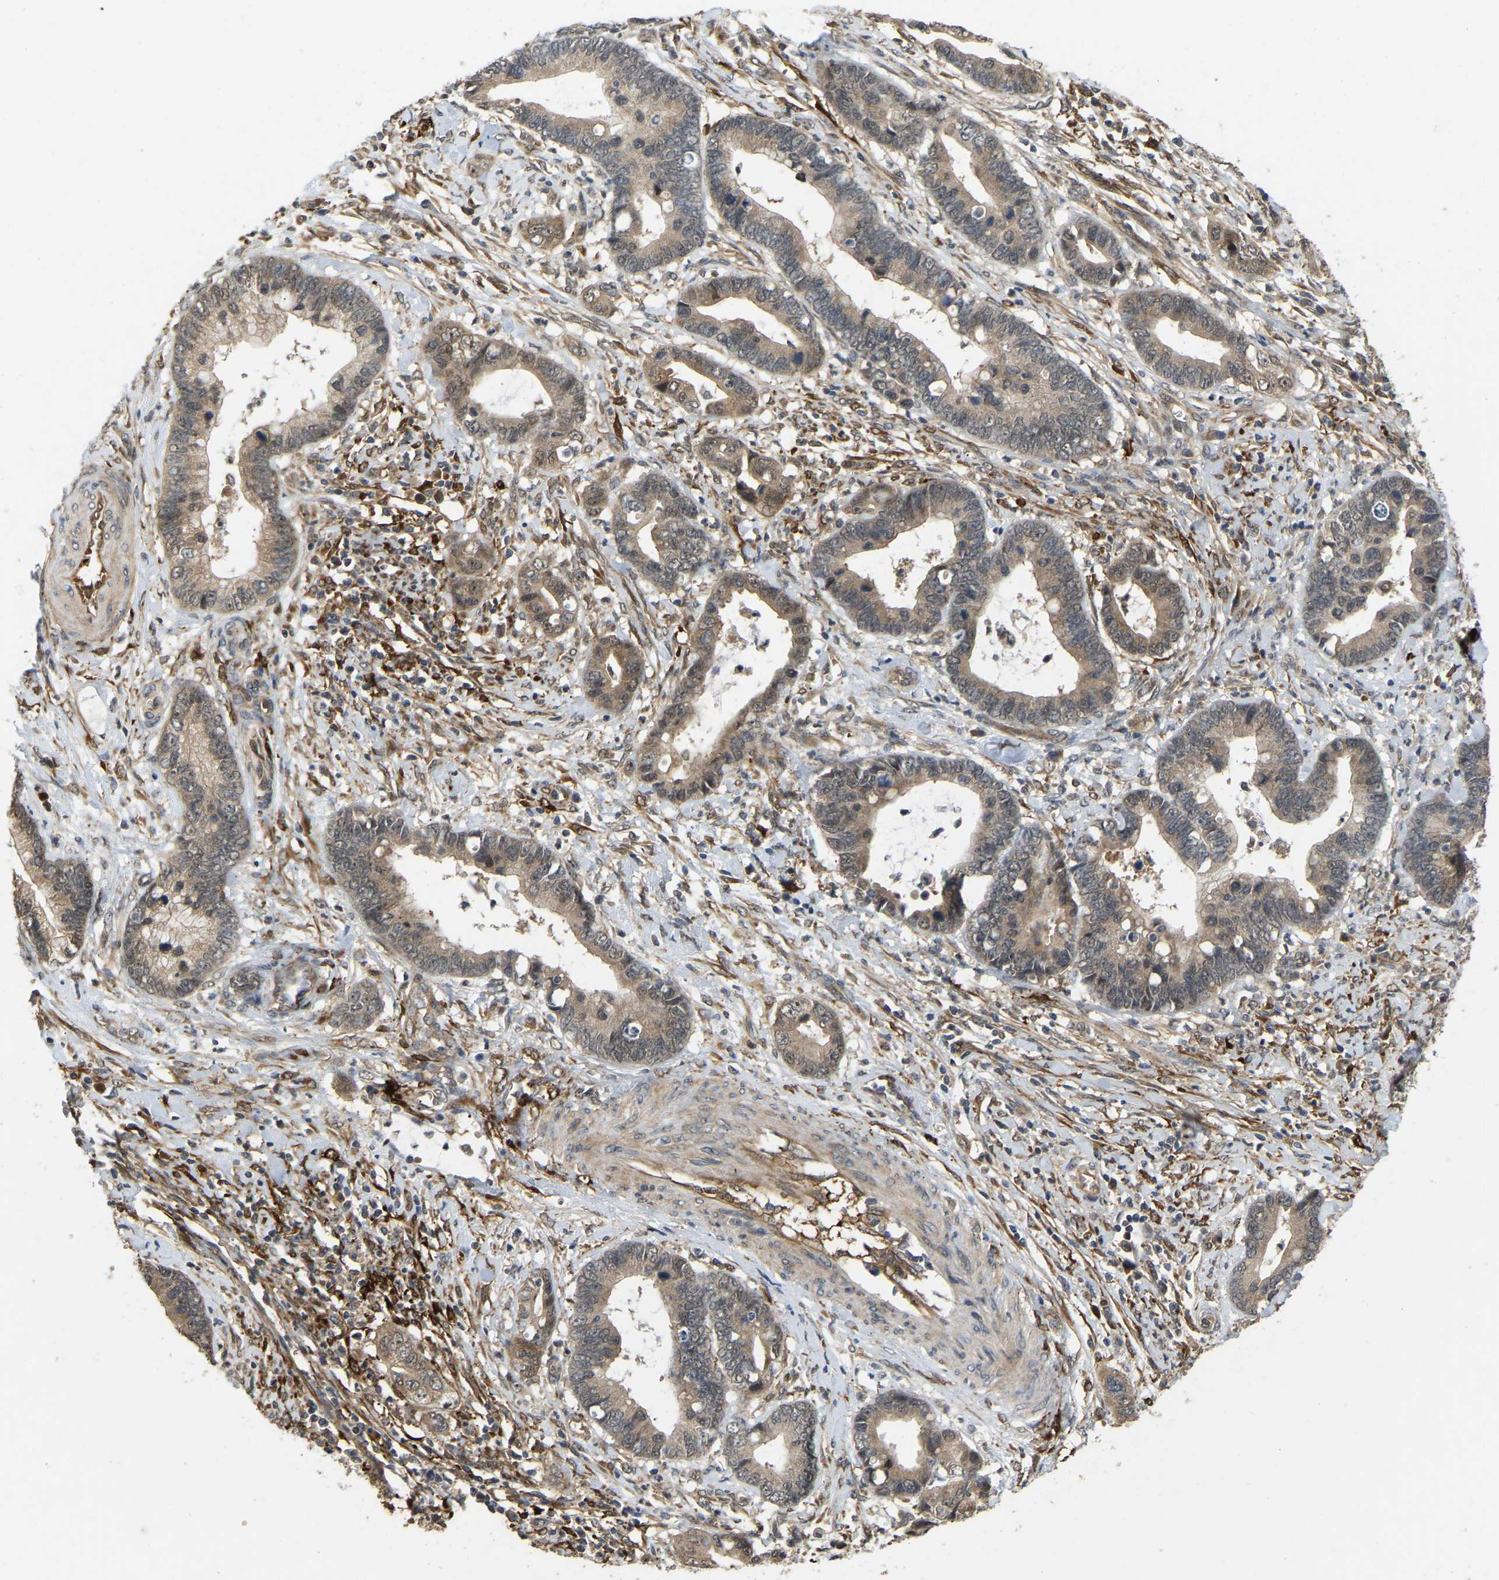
{"staining": {"intensity": "weak", "quantity": ">75%", "location": "cytoplasmic/membranous,nuclear"}, "tissue": "cervical cancer", "cell_type": "Tumor cells", "image_type": "cancer", "snomed": [{"axis": "morphology", "description": "Adenocarcinoma, NOS"}, {"axis": "topography", "description": "Cervix"}], "caption": "The image exhibits staining of cervical cancer, revealing weak cytoplasmic/membranous and nuclear protein expression (brown color) within tumor cells. The staining is performed using DAB brown chromogen to label protein expression. The nuclei are counter-stained blue using hematoxylin.", "gene": "LIMK2", "patient": {"sex": "female", "age": 44}}